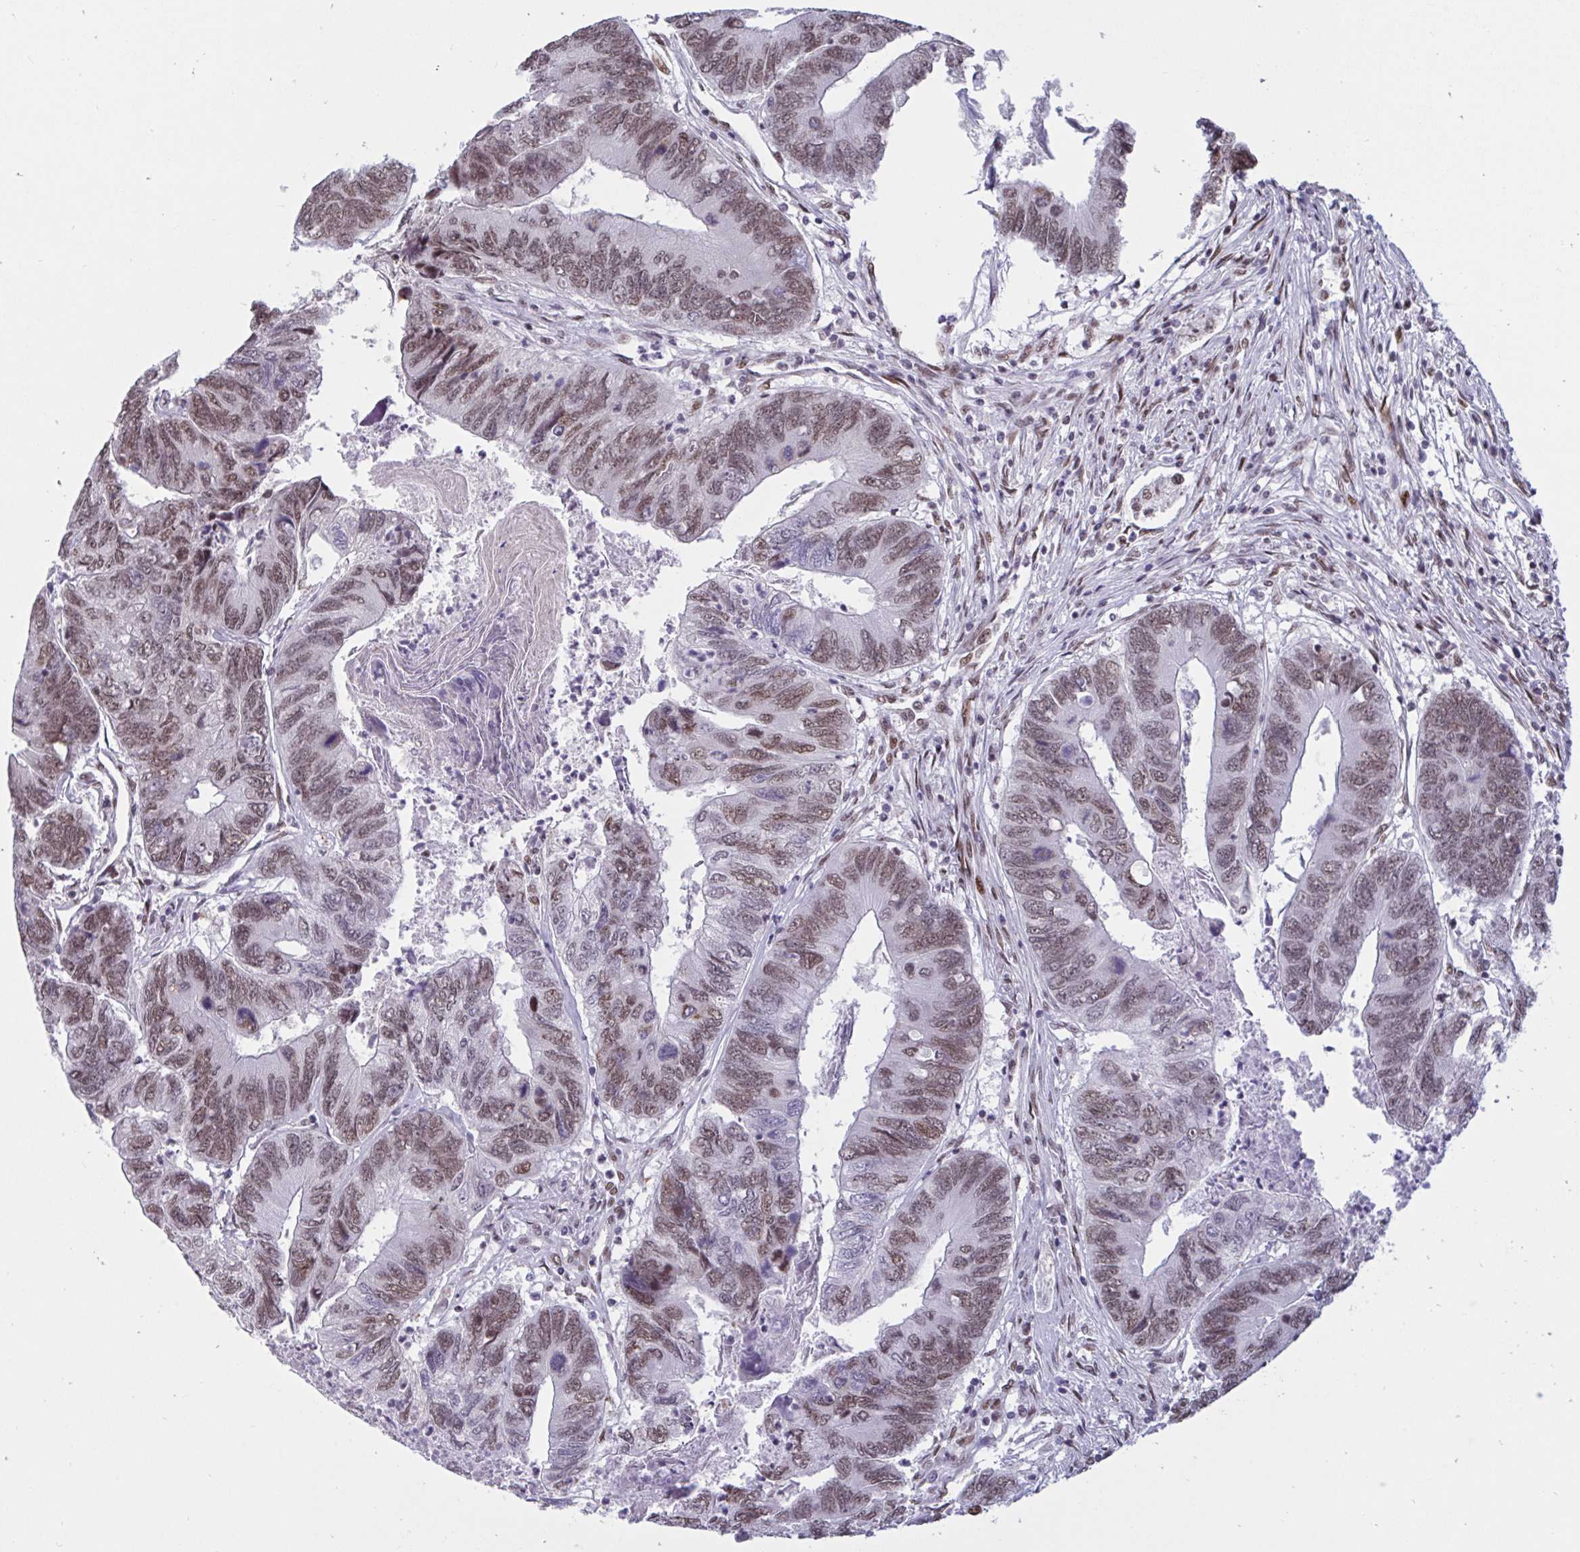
{"staining": {"intensity": "moderate", "quantity": ">75%", "location": "nuclear"}, "tissue": "colorectal cancer", "cell_type": "Tumor cells", "image_type": "cancer", "snomed": [{"axis": "morphology", "description": "Adenocarcinoma, NOS"}, {"axis": "topography", "description": "Colon"}], "caption": "This is a photomicrograph of IHC staining of colorectal cancer (adenocarcinoma), which shows moderate positivity in the nuclear of tumor cells.", "gene": "CBFA2T2", "patient": {"sex": "female", "age": 67}}